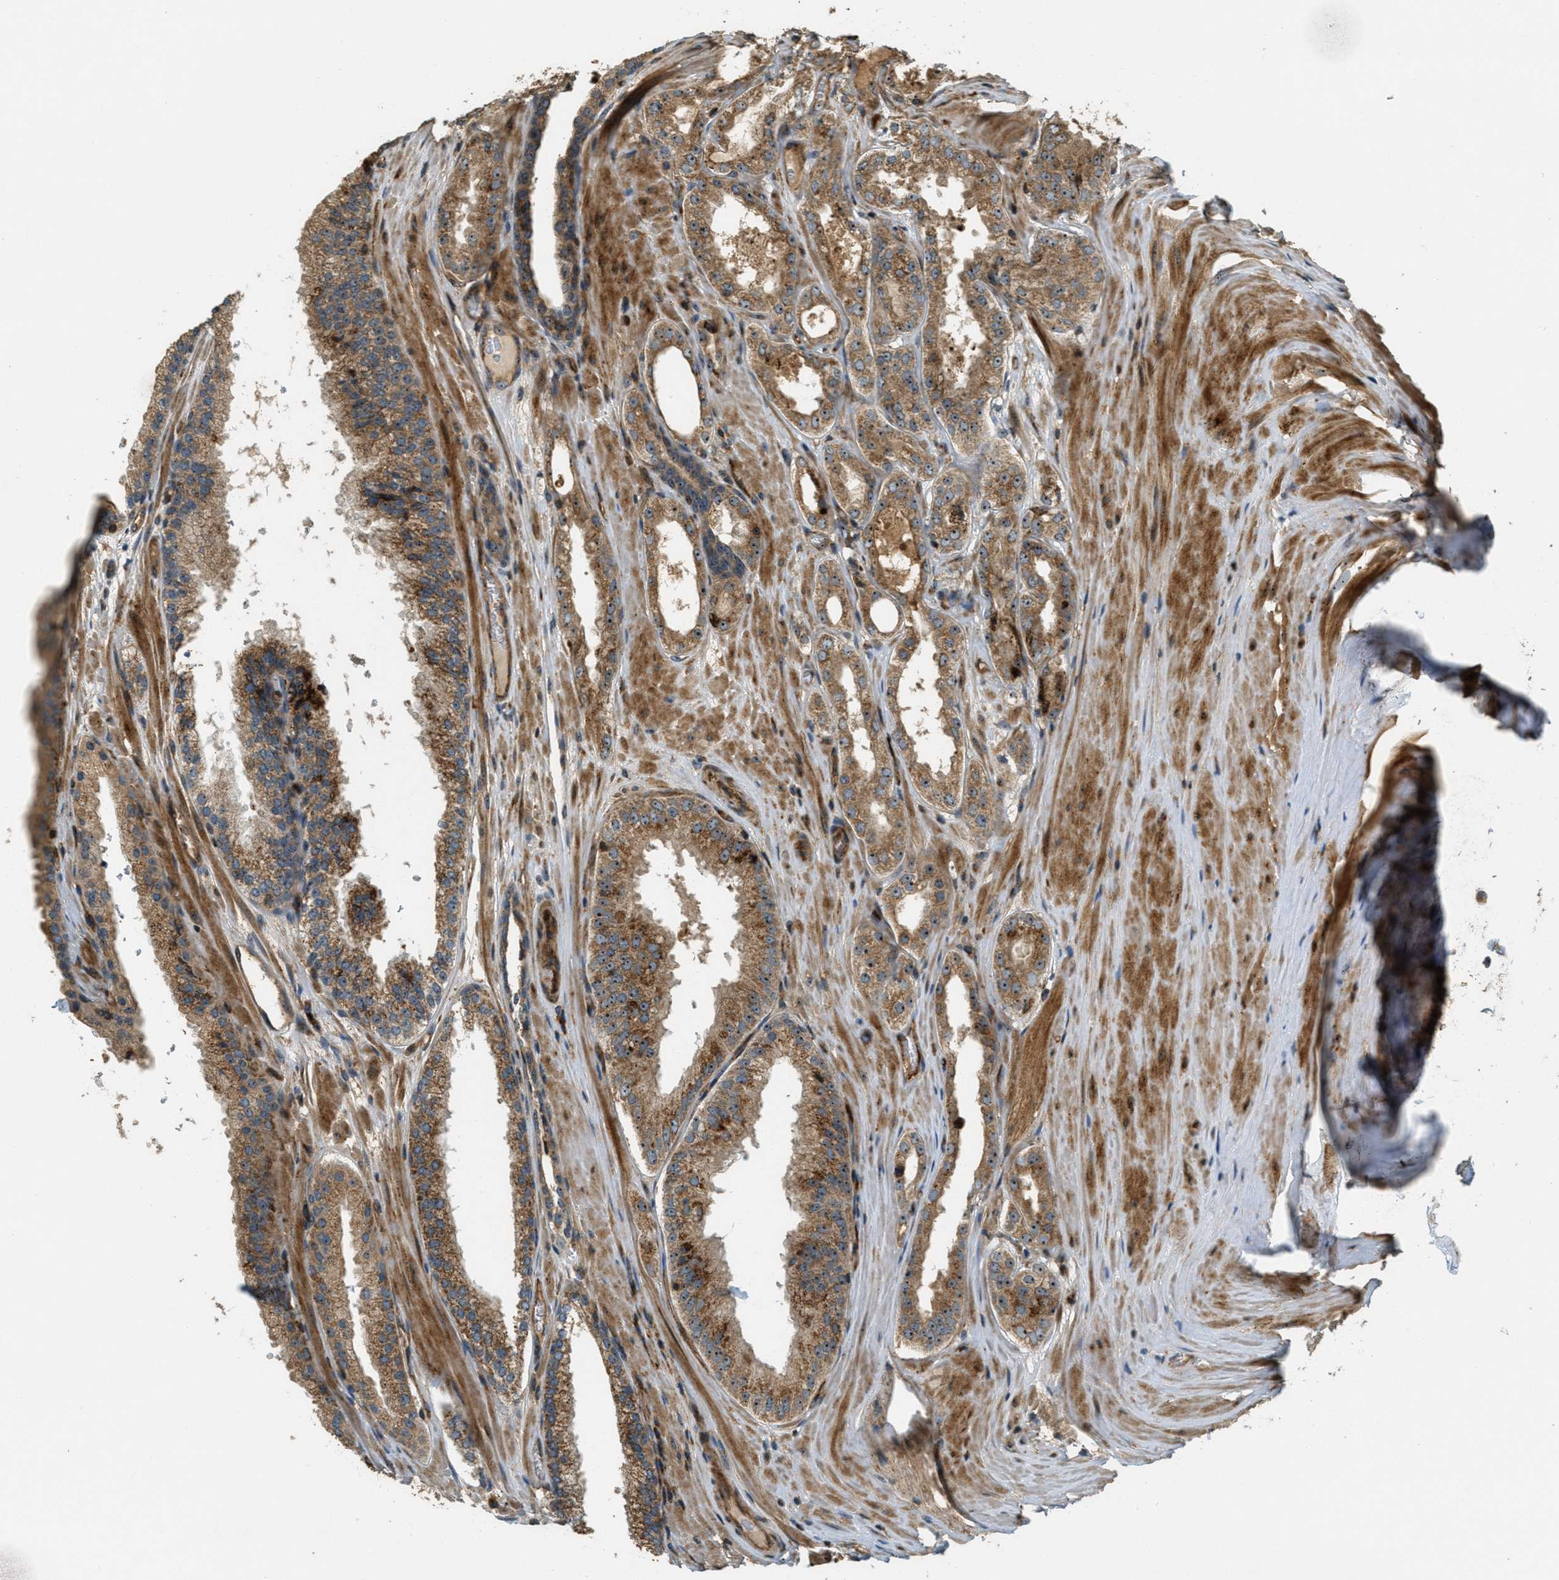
{"staining": {"intensity": "moderate", "quantity": ">75%", "location": "cytoplasmic/membranous,nuclear"}, "tissue": "prostate cancer", "cell_type": "Tumor cells", "image_type": "cancer", "snomed": [{"axis": "morphology", "description": "Adenocarcinoma, High grade"}, {"axis": "topography", "description": "Prostate"}], "caption": "This photomicrograph exhibits immunohistochemistry staining of human high-grade adenocarcinoma (prostate), with medium moderate cytoplasmic/membranous and nuclear staining in about >75% of tumor cells.", "gene": "LRP12", "patient": {"sex": "male", "age": 65}}